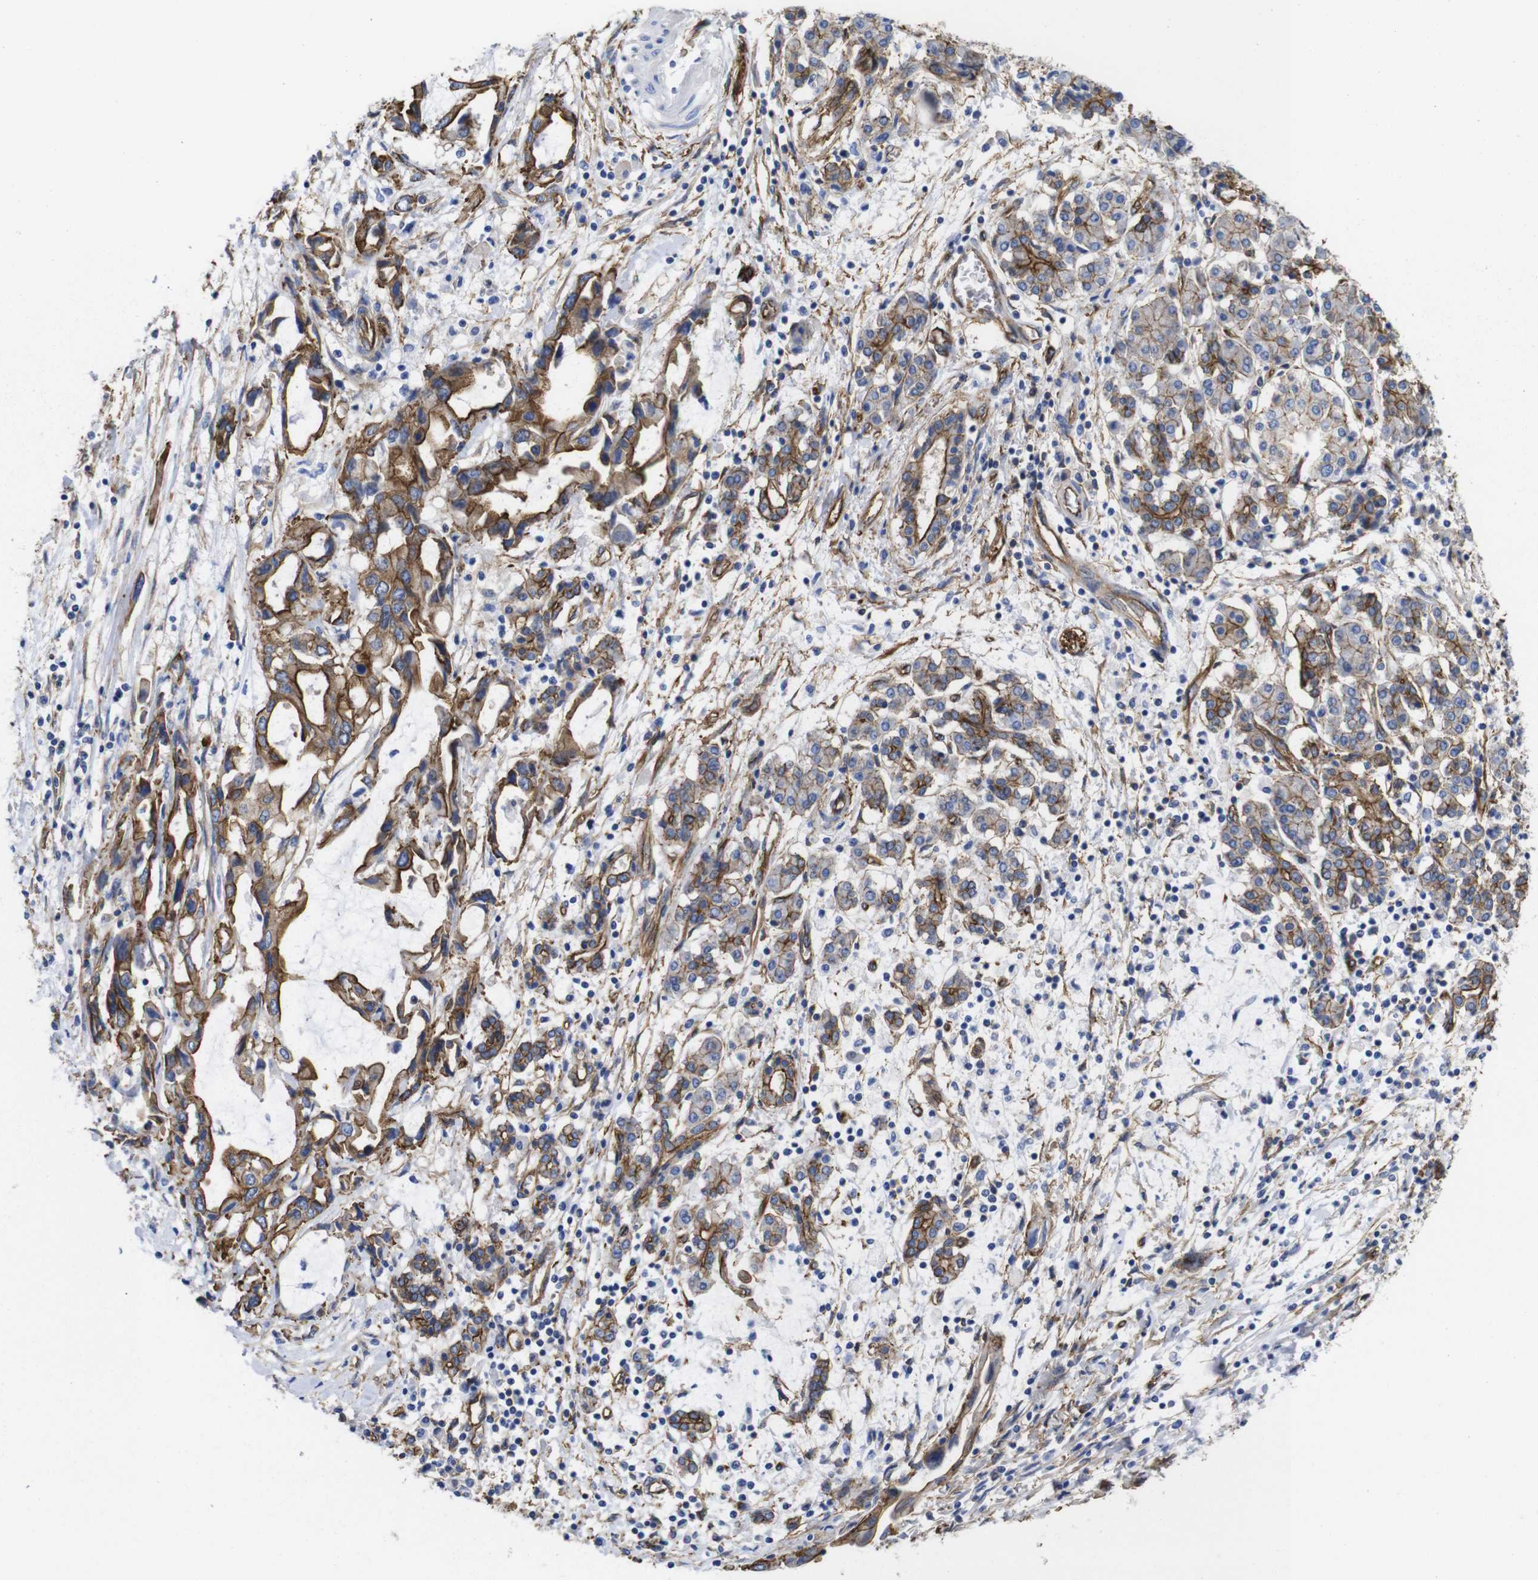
{"staining": {"intensity": "strong", "quantity": ">75%", "location": "cytoplasmic/membranous"}, "tissue": "pancreatic cancer", "cell_type": "Tumor cells", "image_type": "cancer", "snomed": [{"axis": "morphology", "description": "Adenocarcinoma, NOS"}, {"axis": "topography", "description": "Pancreas"}], "caption": "Immunohistochemical staining of human pancreatic cancer (adenocarcinoma) shows high levels of strong cytoplasmic/membranous staining in about >75% of tumor cells.", "gene": "SPTBN1", "patient": {"sex": "female", "age": 57}}